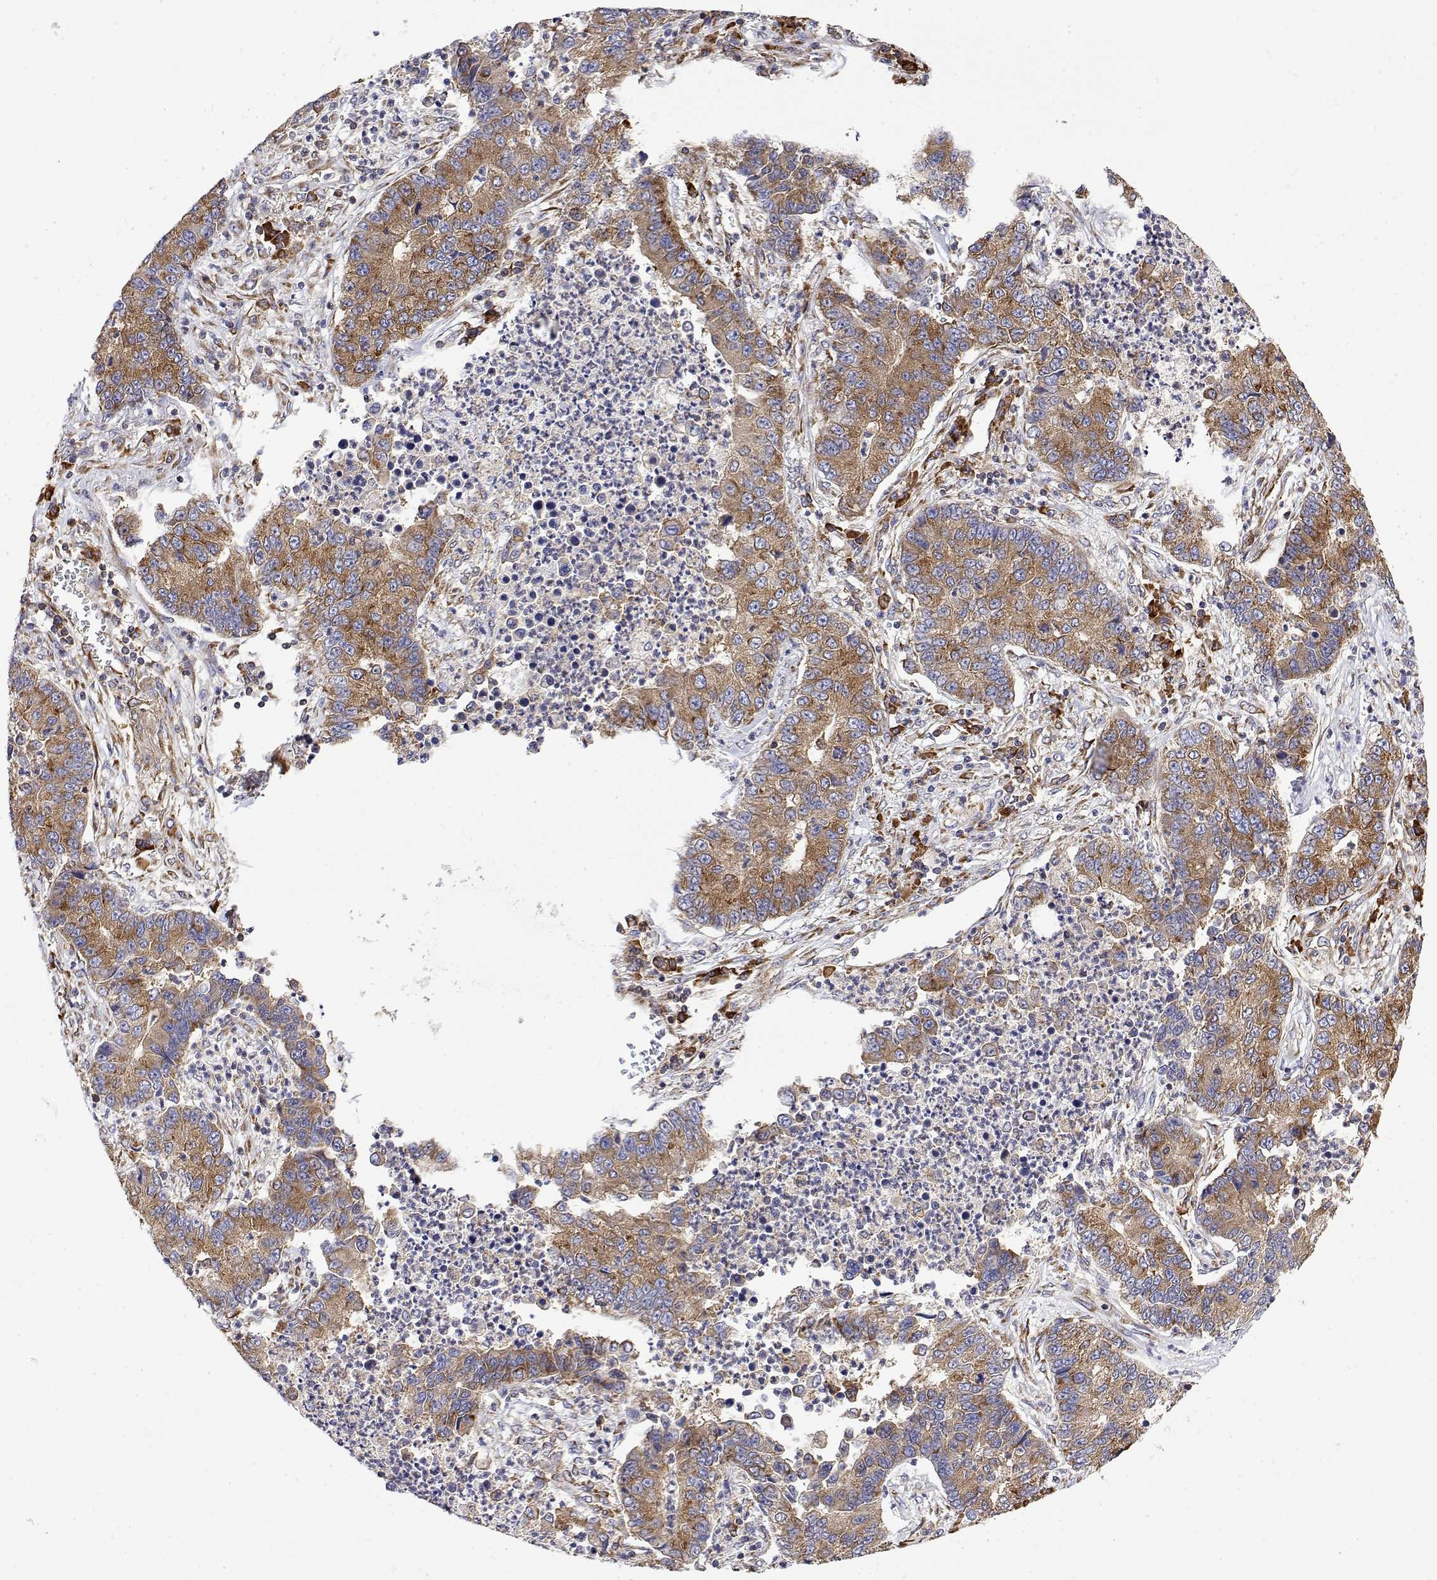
{"staining": {"intensity": "moderate", "quantity": ">75%", "location": "cytoplasmic/membranous"}, "tissue": "lung cancer", "cell_type": "Tumor cells", "image_type": "cancer", "snomed": [{"axis": "morphology", "description": "Adenocarcinoma, NOS"}, {"axis": "topography", "description": "Lung"}], "caption": "Brown immunohistochemical staining in human lung adenocarcinoma demonstrates moderate cytoplasmic/membranous expression in about >75% of tumor cells.", "gene": "EEF1G", "patient": {"sex": "female", "age": 57}}